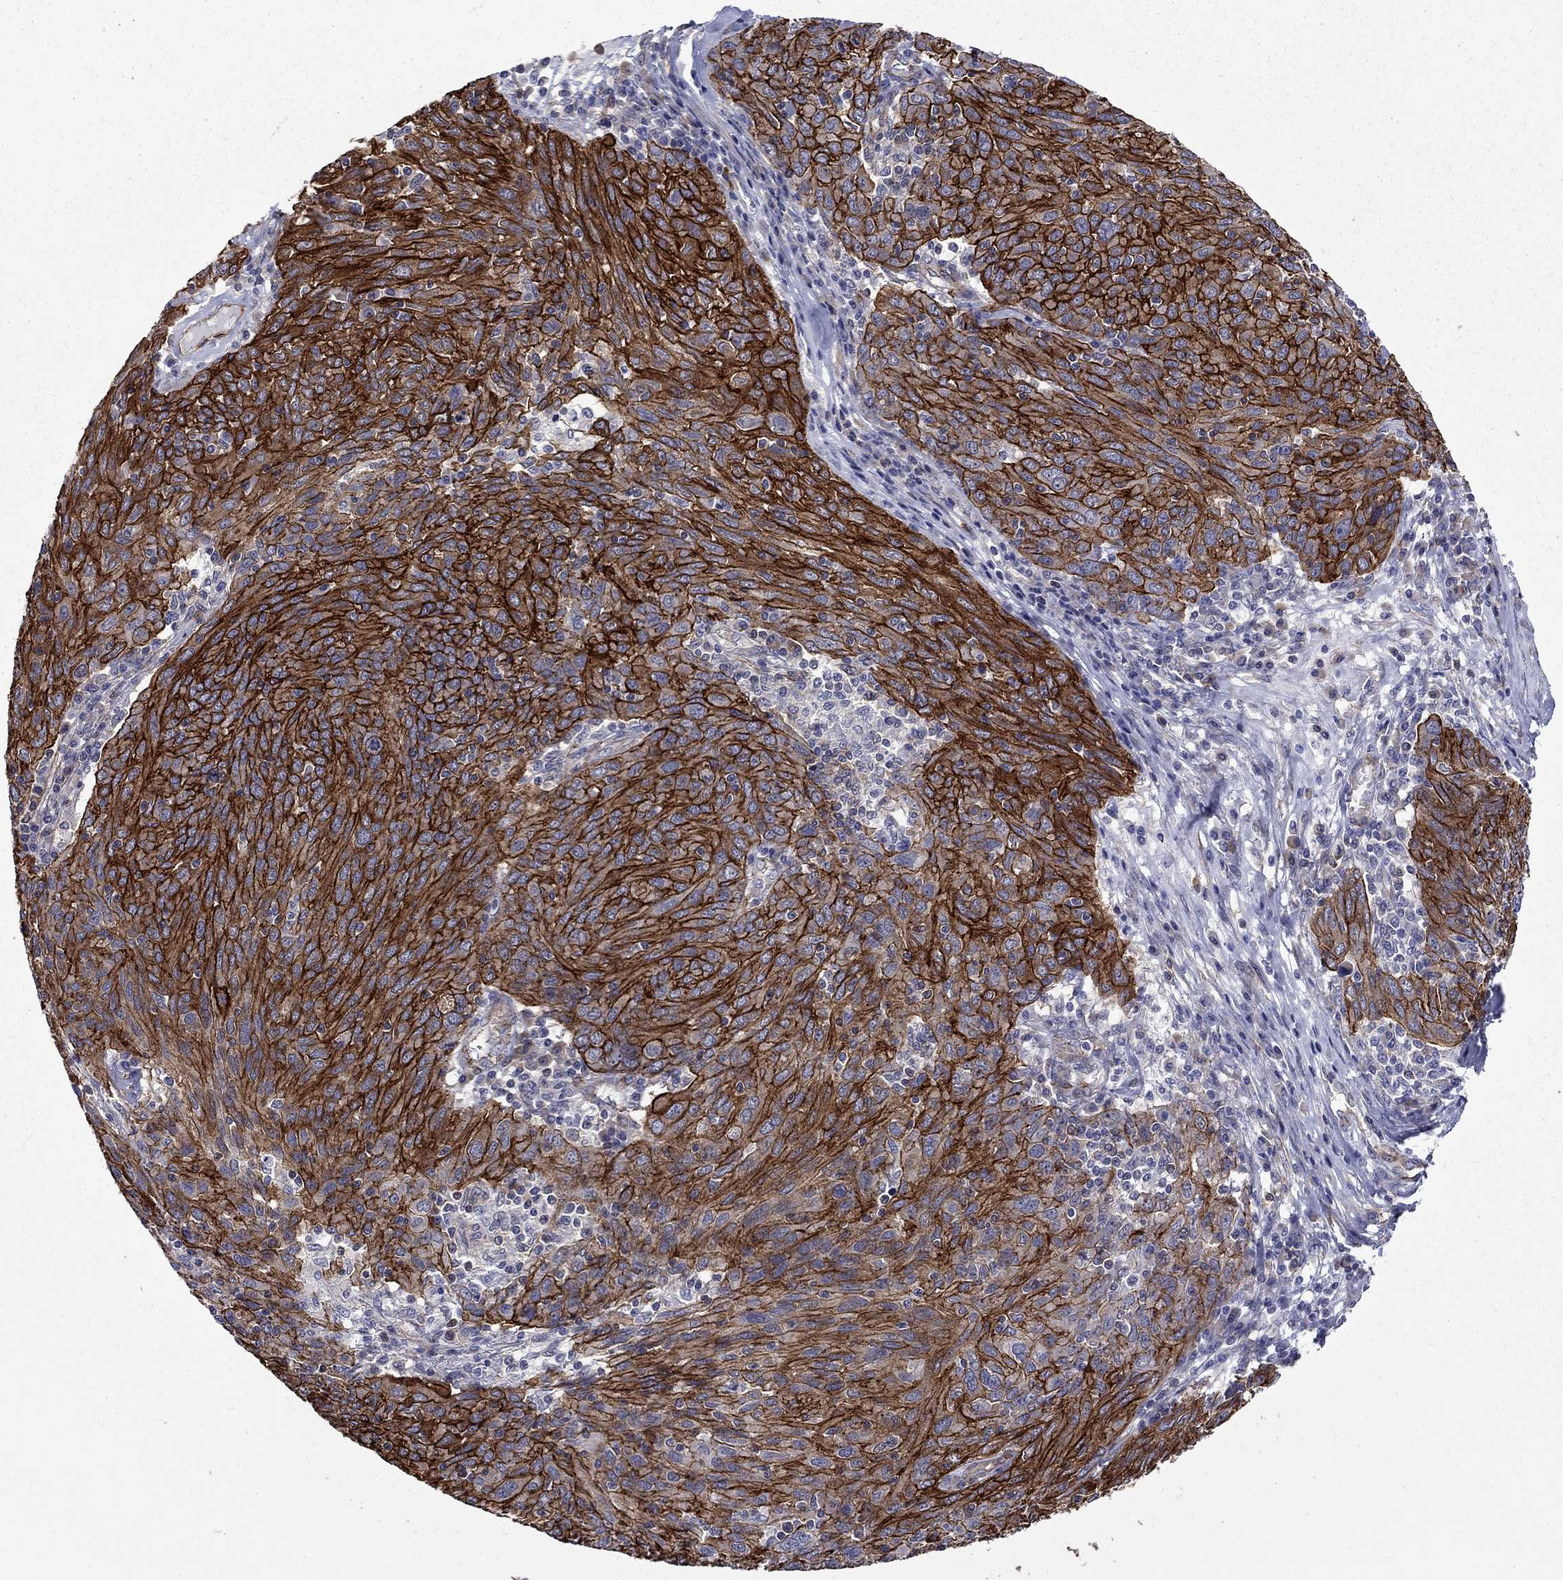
{"staining": {"intensity": "strong", "quantity": ">75%", "location": "cytoplasmic/membranous"}, "tissue": "ovarian cancer", "cell_type": "Tumor cells", "image_type": "cancer", "snomed": [{"axis": "morphology", "description": "Carcinoma, endometroid"}, {"axis": "topography", "description": "Ovary"}], "caption": "Immunohistochemistry (DAB (3,3'-diaminobenzidine)) staining of human ovarian endometroid carcinoma shows strong cytoplasmic/membranous protein staining in about >75% of tumor cells. Ihc stains the protein in brown and the nuclei are stained blue.", "gene": "LMO7", "patient": {"sex": "female", "age": 50}}